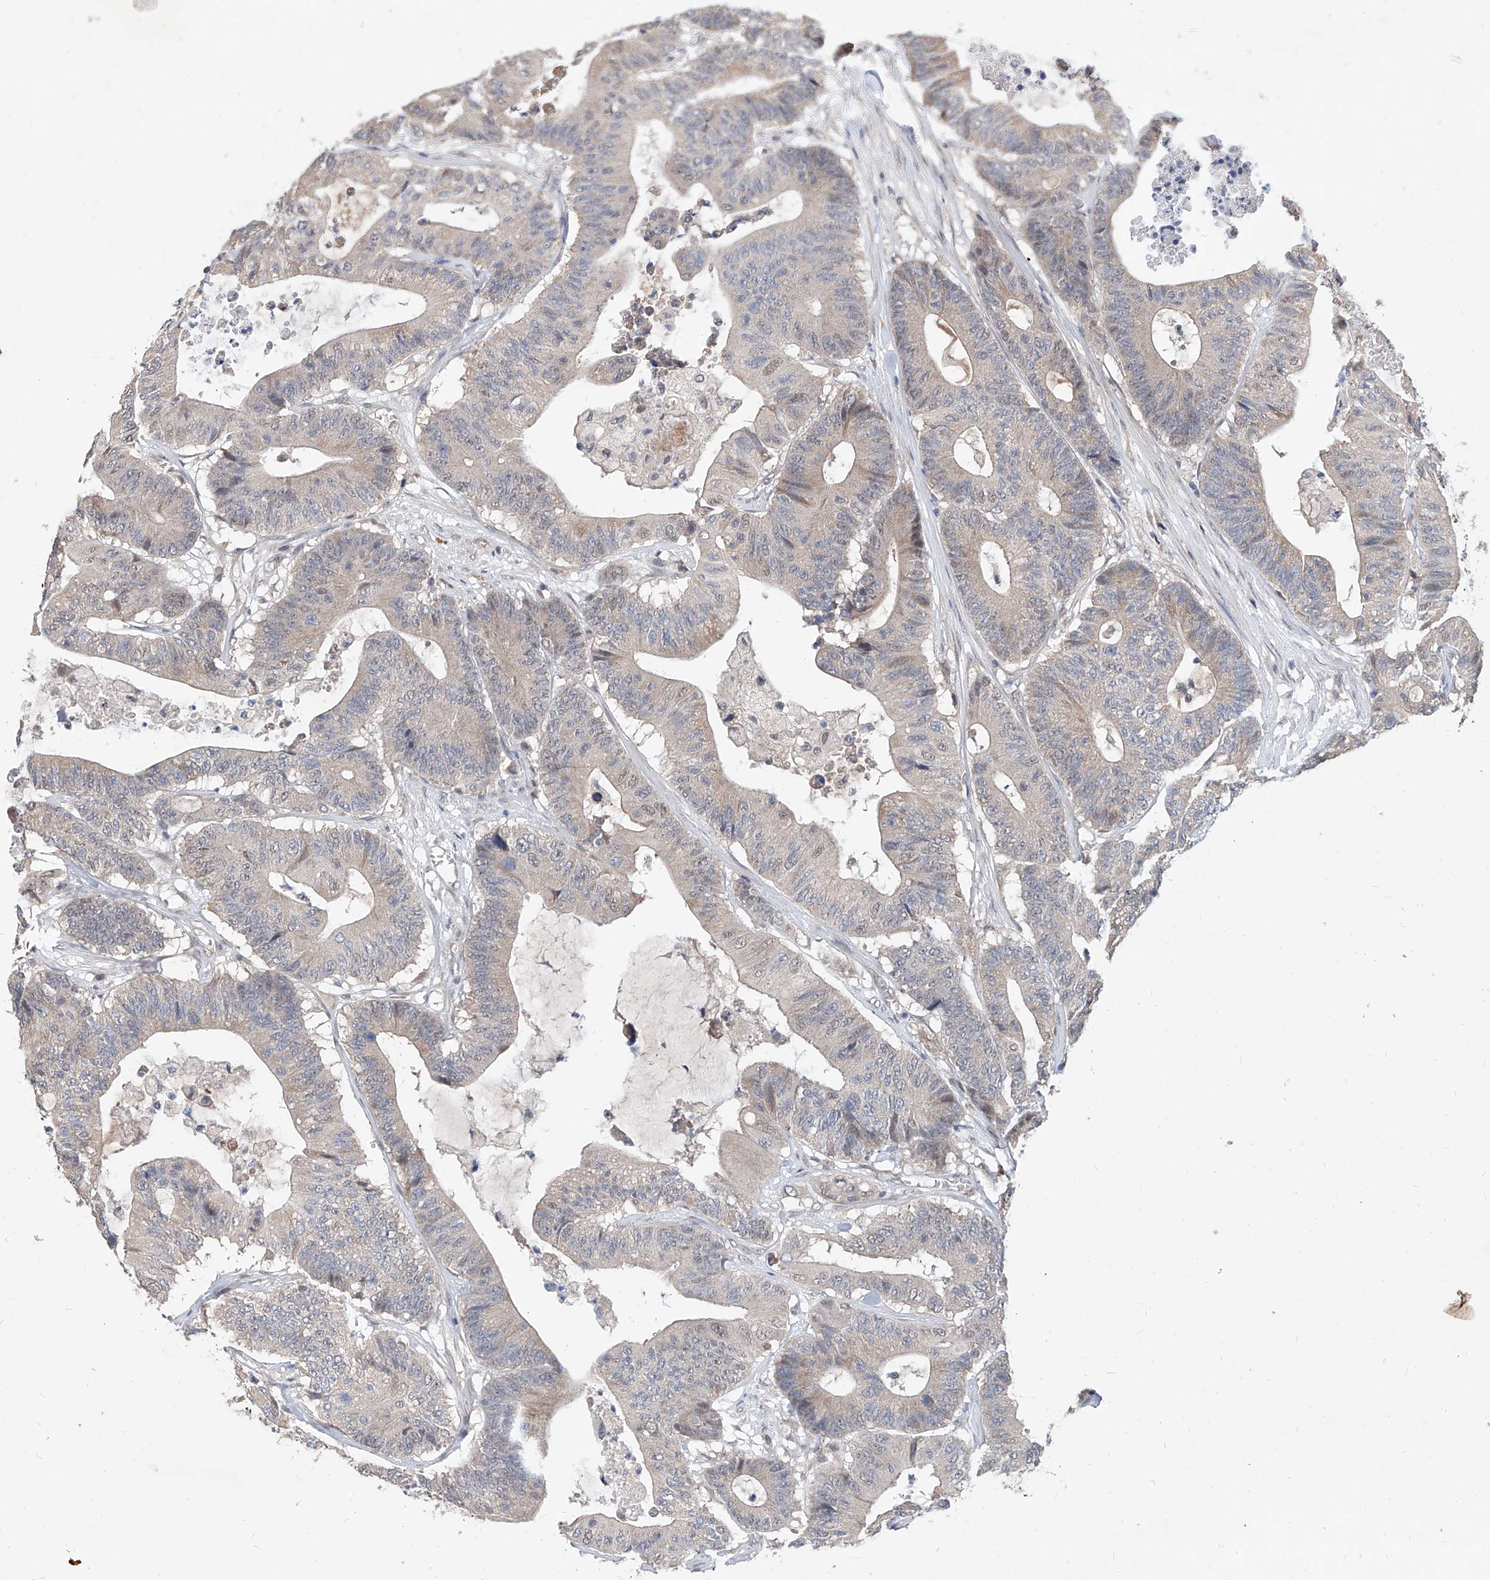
{"staining": {"intensity": "negative", "quantity": "none", "location": "none"}, "tissue": "colorectal cancer", "cell_type": "Tumor cells", "image_type": "cancer", "snomed": [{"axis": "morphology", "description": "Adenocarcinoma, NOS"}, {"axis": "topography", "description": "Colon"}], "caption": "A high-resolution image shows immunohistochemistry staining of colorectal cancer (adenocarcinoma), which reveals no significant expression in tumor cells.", "gene": "CARMIL3", "patient": {"sex": "female", "age": 84}}